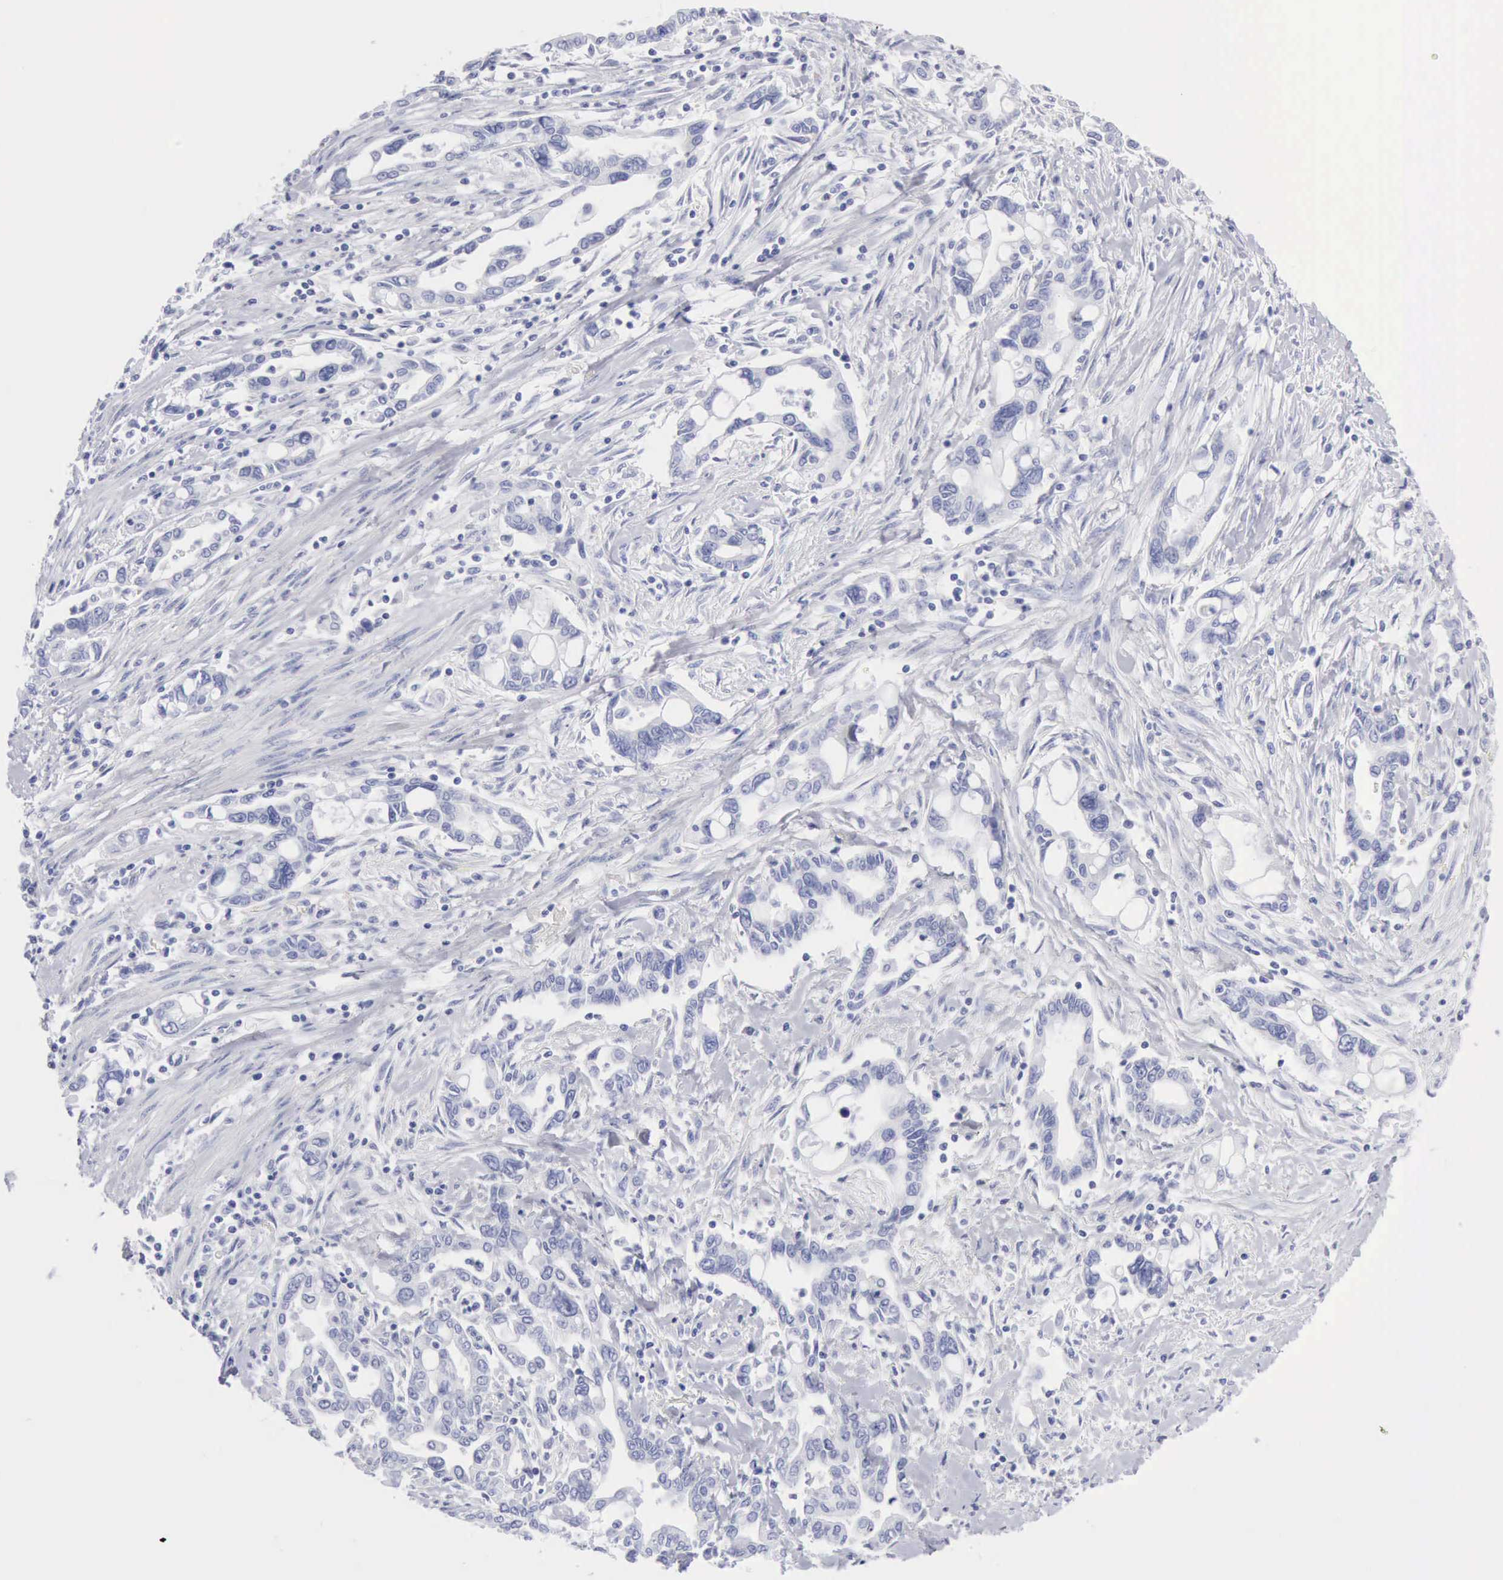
{"staining": {"intensity": "negative", "quantity": "none", "location": "none"}, "tissue": "pancreatic cancer", "cell_type": "Tumor cells", "image_type": "cancer", "snomed": [{"axis": "morphology", "description": "Adenocarcinoma, NOS"}, {"axis": "topography", "description": "Pancreas"}], "caption": "Human adenocarcinoma (pancreatic) stained for a protein using immunohistochemistry shows no staining in tumor cells.", "gene": "KRT5", "patient": {"sex": "female", "age": 57}}